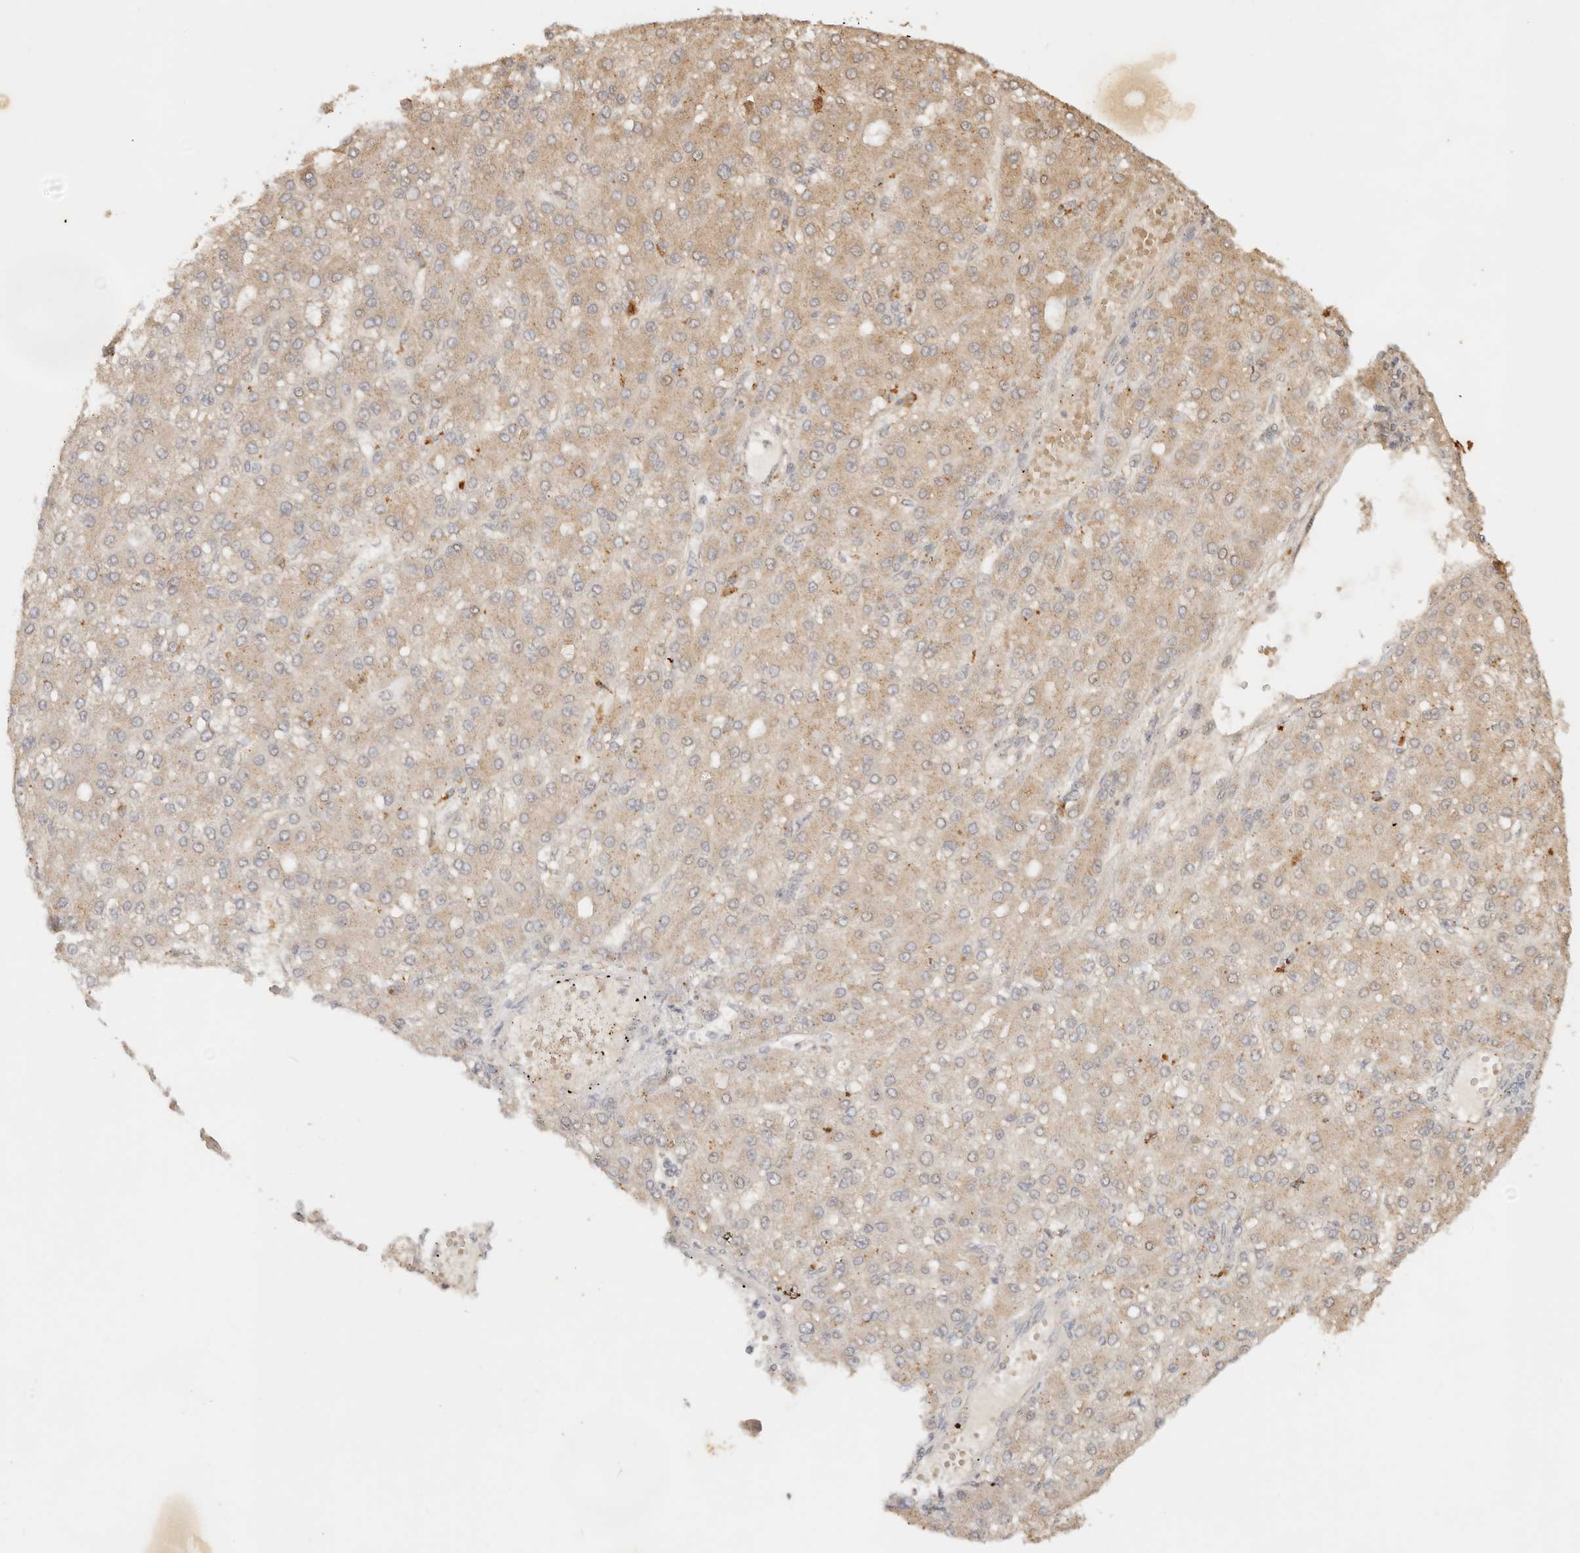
{"staining": {"intensity": "weak", "quantity": ">75%", "location": "cytoplasmic/membranous"}, "tissue": "liver cancer", "cell_type": "Tumor cells", "image_type": "cancer", "snomed": [{"axis": "morphology", "description": "Carcinoma, Hepatocellular, NOS"}, {"axis": "topography", "description": "Liver"}], "caption": "There is low levels of weak cytoplasmic/membranous positivity in tumor cells of liver cancer (hepatocellular carcinoma), as demonstrated by immunohistochemical staining (brown color).", "gene": "LMO4", "patient": {"sex": "male", "age": 67}}